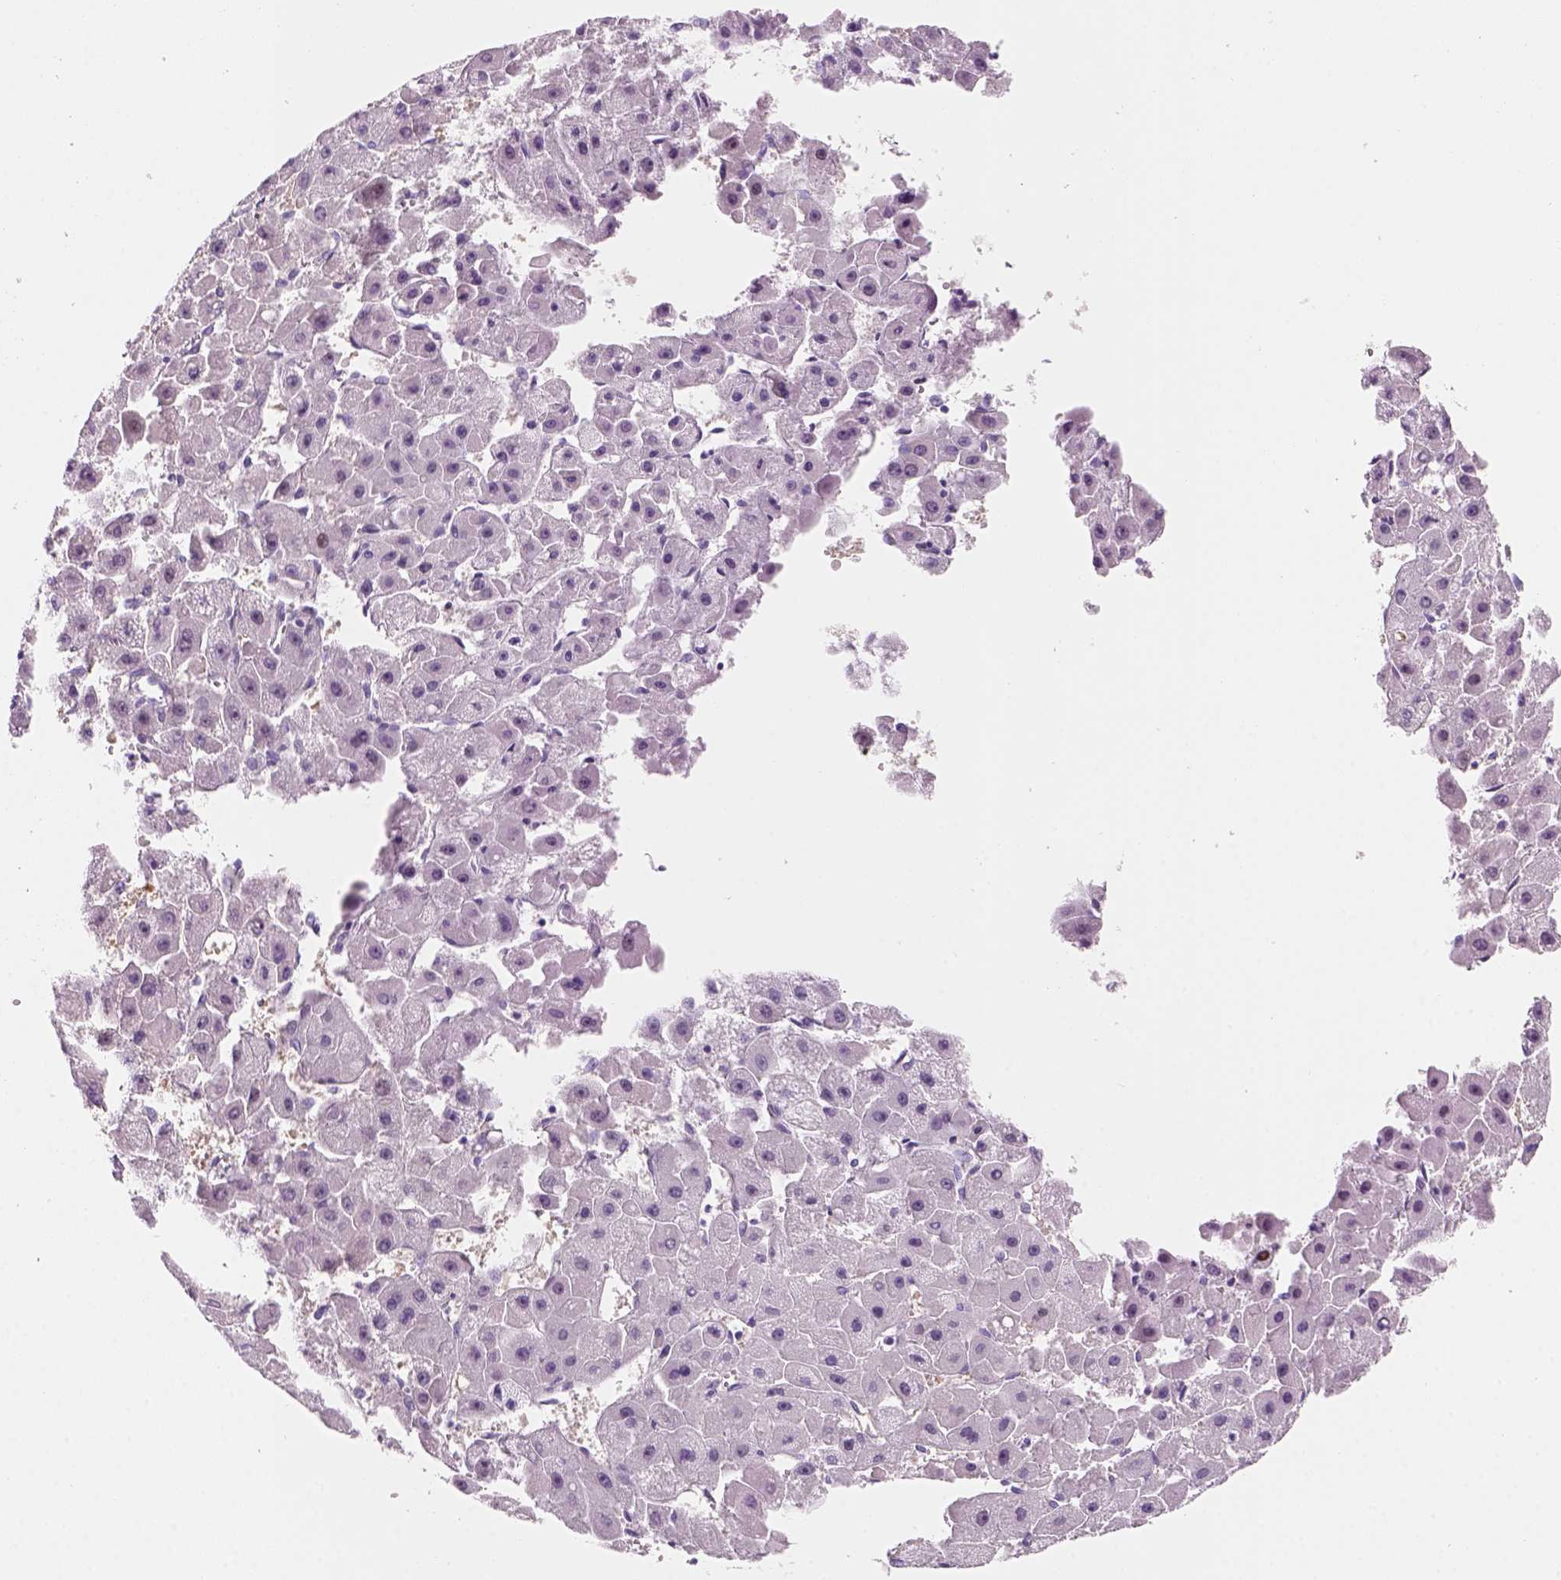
{"staining": {"intensity": "negative", "quantity": "none", "location": "none"}, "tissue": "liver cancer", "cell_type": "Tumor cells", "image_type": "cancer", "snomed": [{"axis": "morphology", "description": "Carcinoma, Hepatocellular, NOS"}, {"axis": "topography", "description": "Liver"}], "caption": "Image shows no protein staining in tumor cells of liver cancer (hepatocellular carcinoma) tissue.", "gene": "KRTAP11-1", "patient": {"sex": "female", "age": 25}}